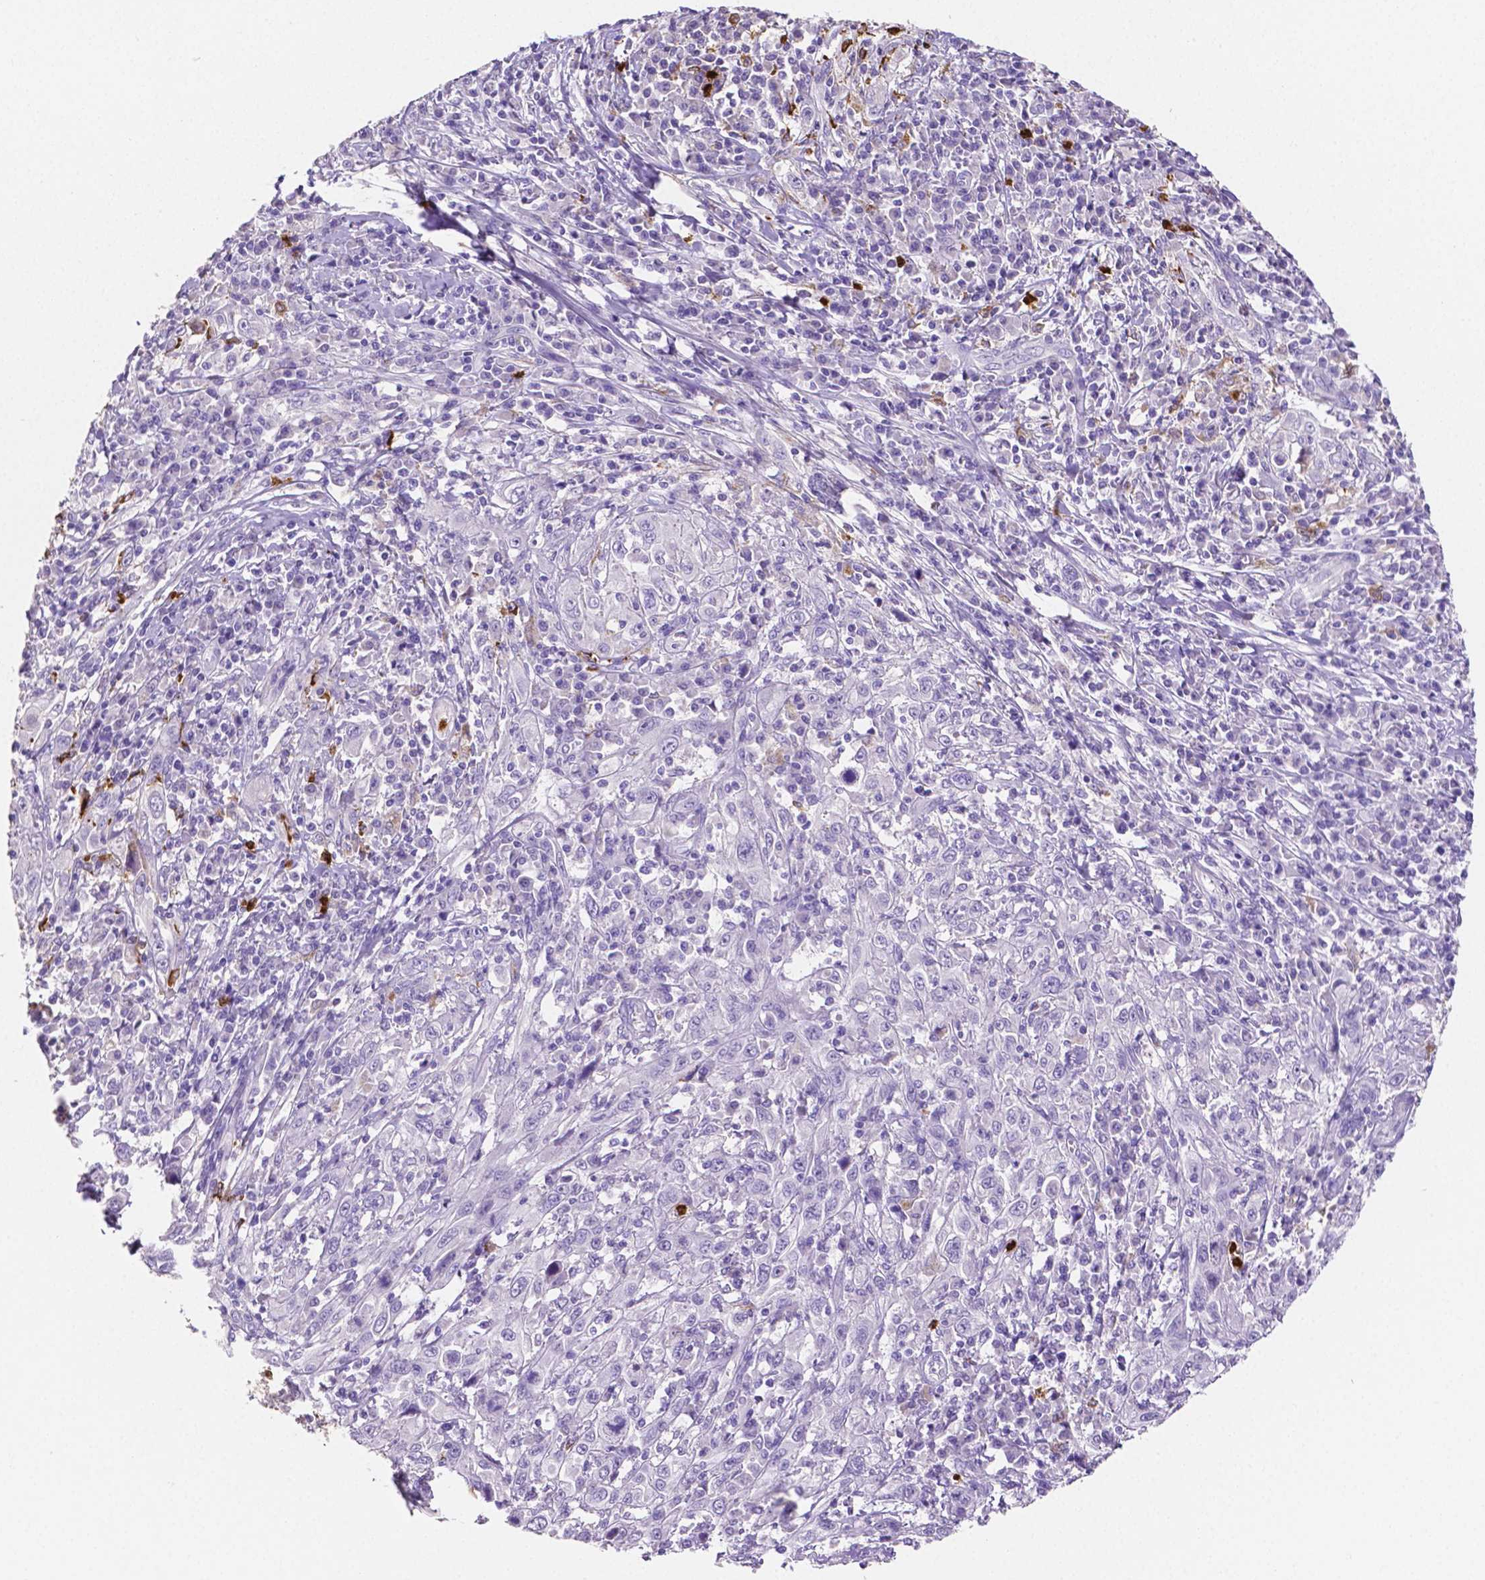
{"staining": {"intensity": "negative", "quantity": "none", "location": "none"}, "tissue": "cervical cancer", "cell_type": "Tumor cells", "image_type": "cancer", "snomed": [{"axis": "morphology", "description": "Squamous cell carcinoma, NOS"}, {"axis": "topography", "description": "Cervix"}], "caption": "DAB immunohistochemical staining of cervical cancer shows no significant staining in tumor cells. (DAB (3,3'-diaminobenzidine) IHC, high magnification).", "gene": "MMP9", "patient": {"sex": "female", "age": 46}}